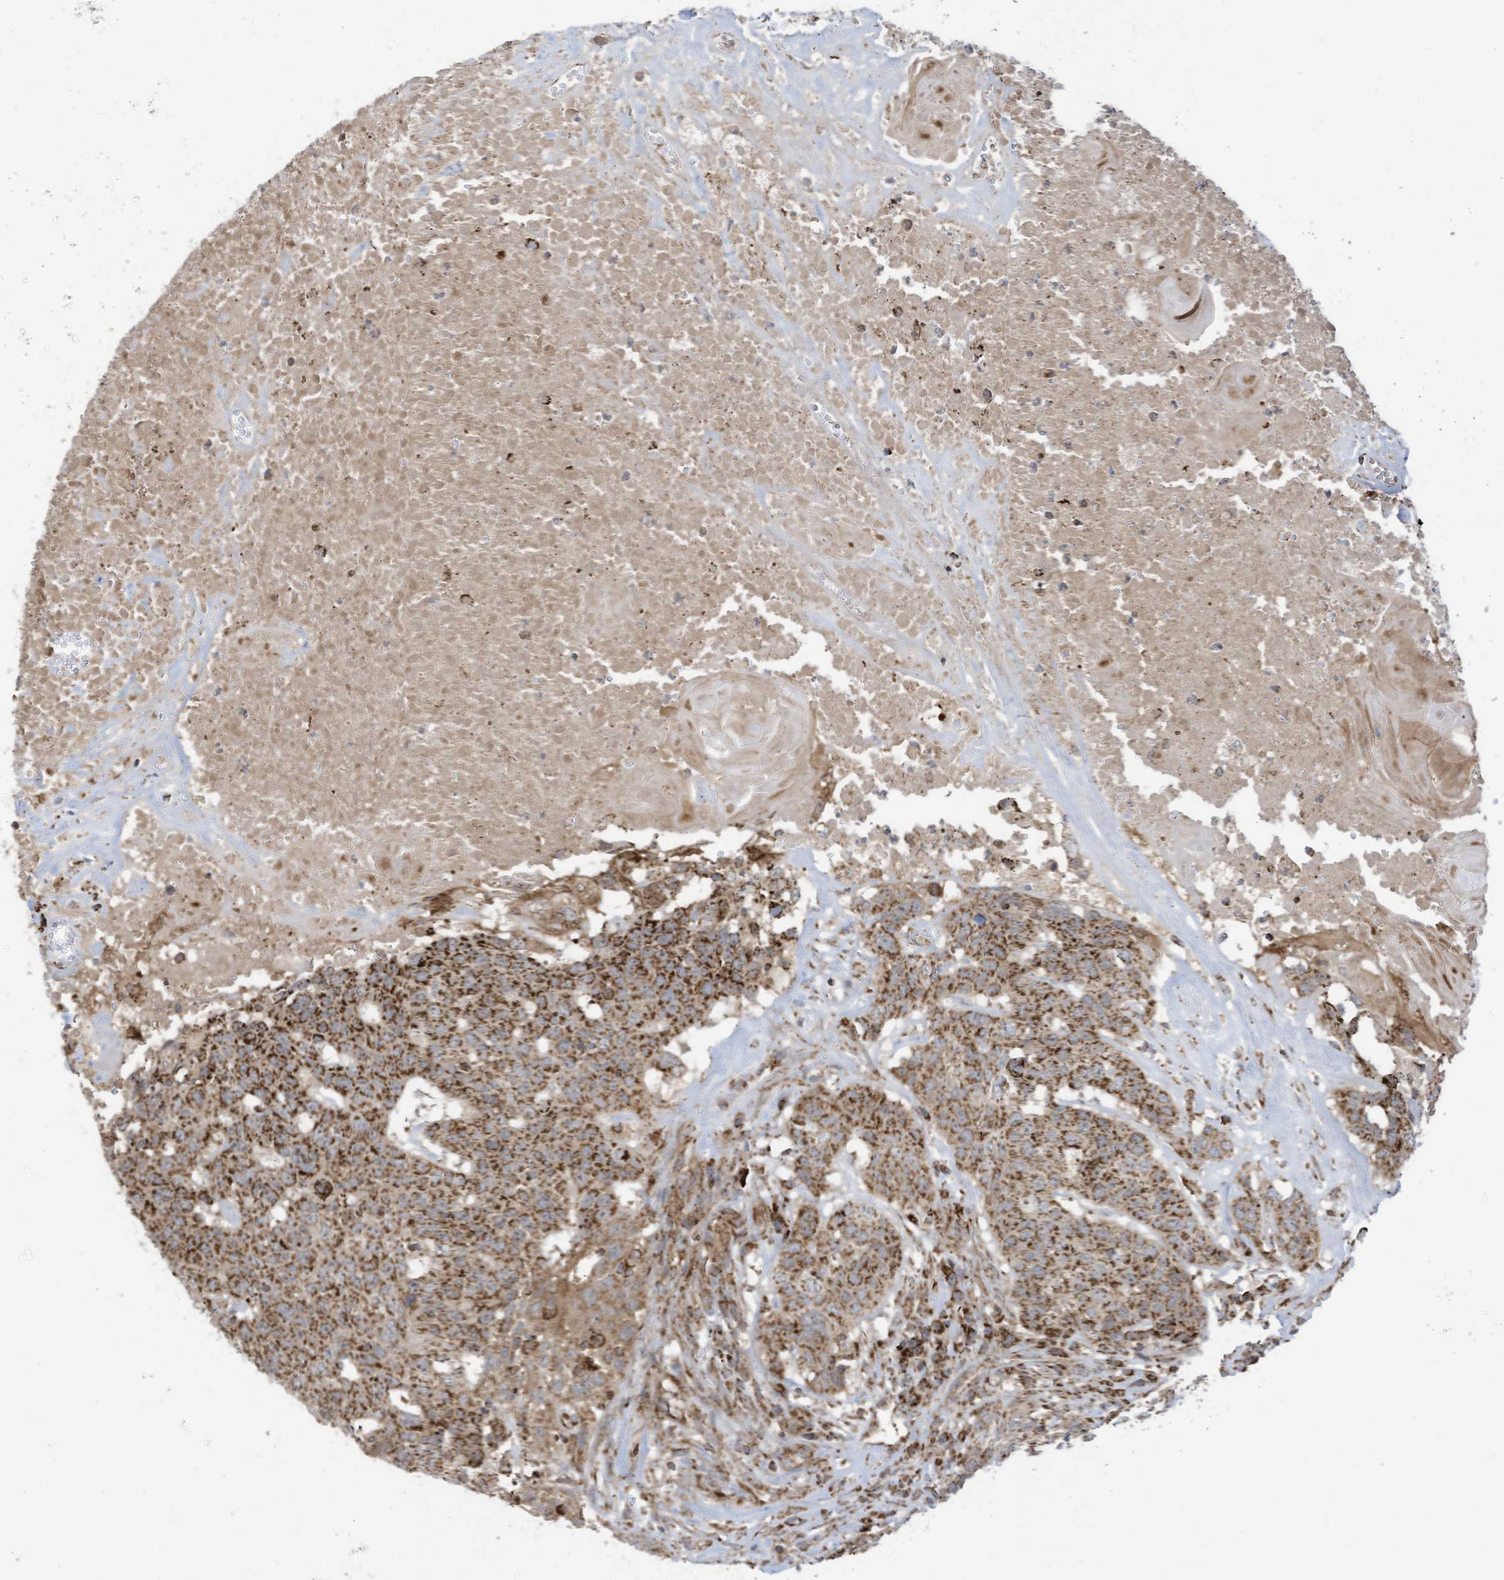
{"staining": {"intensity": "moderate", "quantity": ">75%", "location": "cytoplasmic/membranous"}, "tissue": "head and neck cancer", "cell_type": "Tumor cells", "image_type": "cancer", "snomed": [{"axis": "morphology", "description": "Squamous cell carcinoma, NOS"}, {"axis": "topography", "description": "Head-Neck"}], "caption": "Protein staining of head and neck cancer tissue demonstrates moderate cytoplasmic/membranous expression in approximately >75% of tumor cells. The protein is shown in brown color, while the nuclei are stained blue.", "gene": "COX10", "patient": {"sex": "male", "age": 66}}